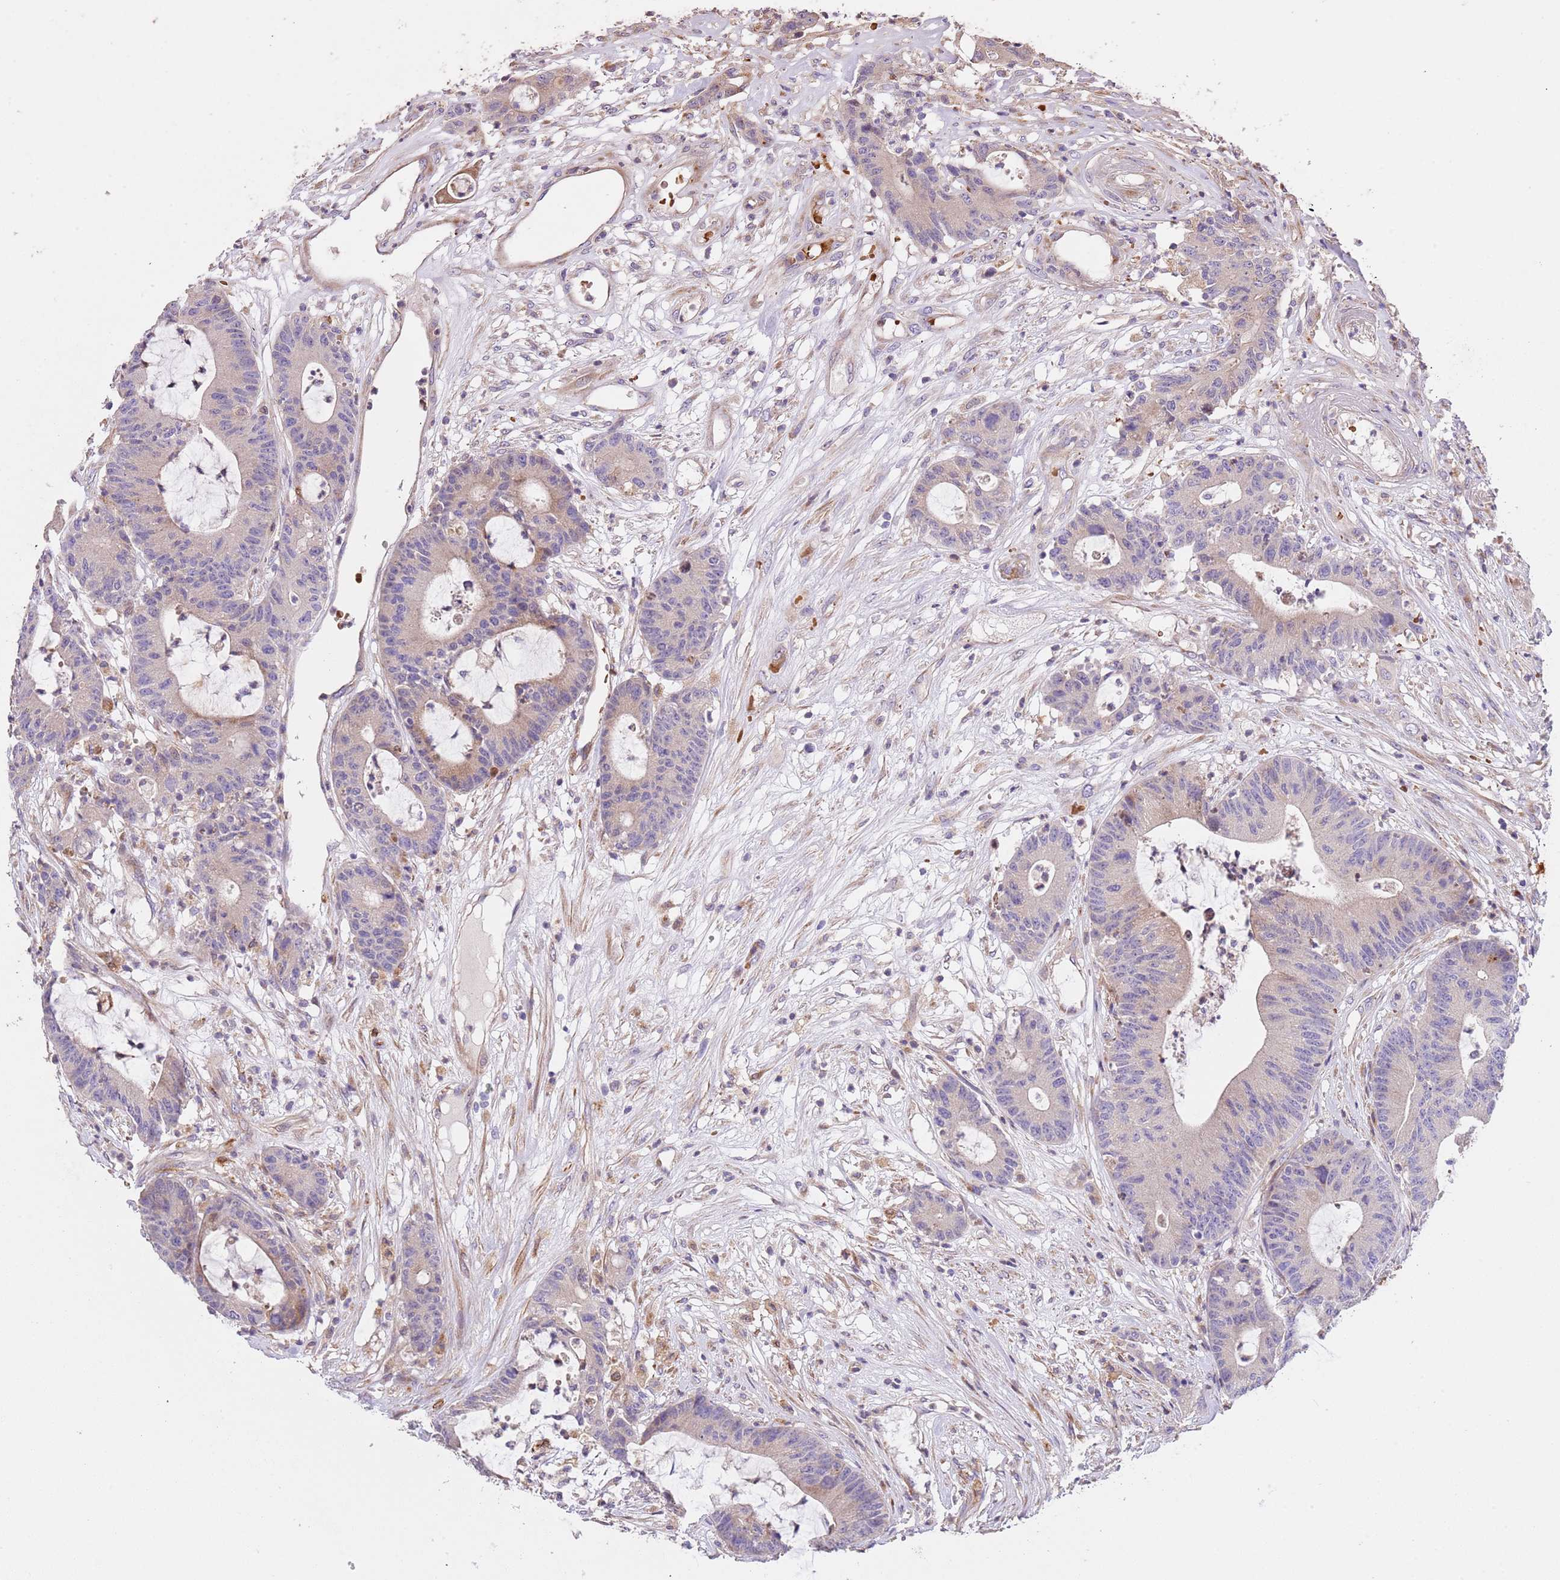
{"staining": {"intensity": "weak", "quantity": "<25%", "location": "cytoplasmic/membranous"}, "tissue": "colorectal cancer", "cell_type": "Tumor cells", "image_type": "cancer", "snomed": [{"axis": "morphology", "description": "Adenocarcinoma, NOS"}, {"axis": "topography", "description": "Colon"}], "caption": "IHC of human adenocarcinoma (colorectal) shows no positivity in tumor cells. (IHC, brightfield microscopy, high magnification).", "gene": "PIGA", "patient": {"sex": "female", "age": 84}}